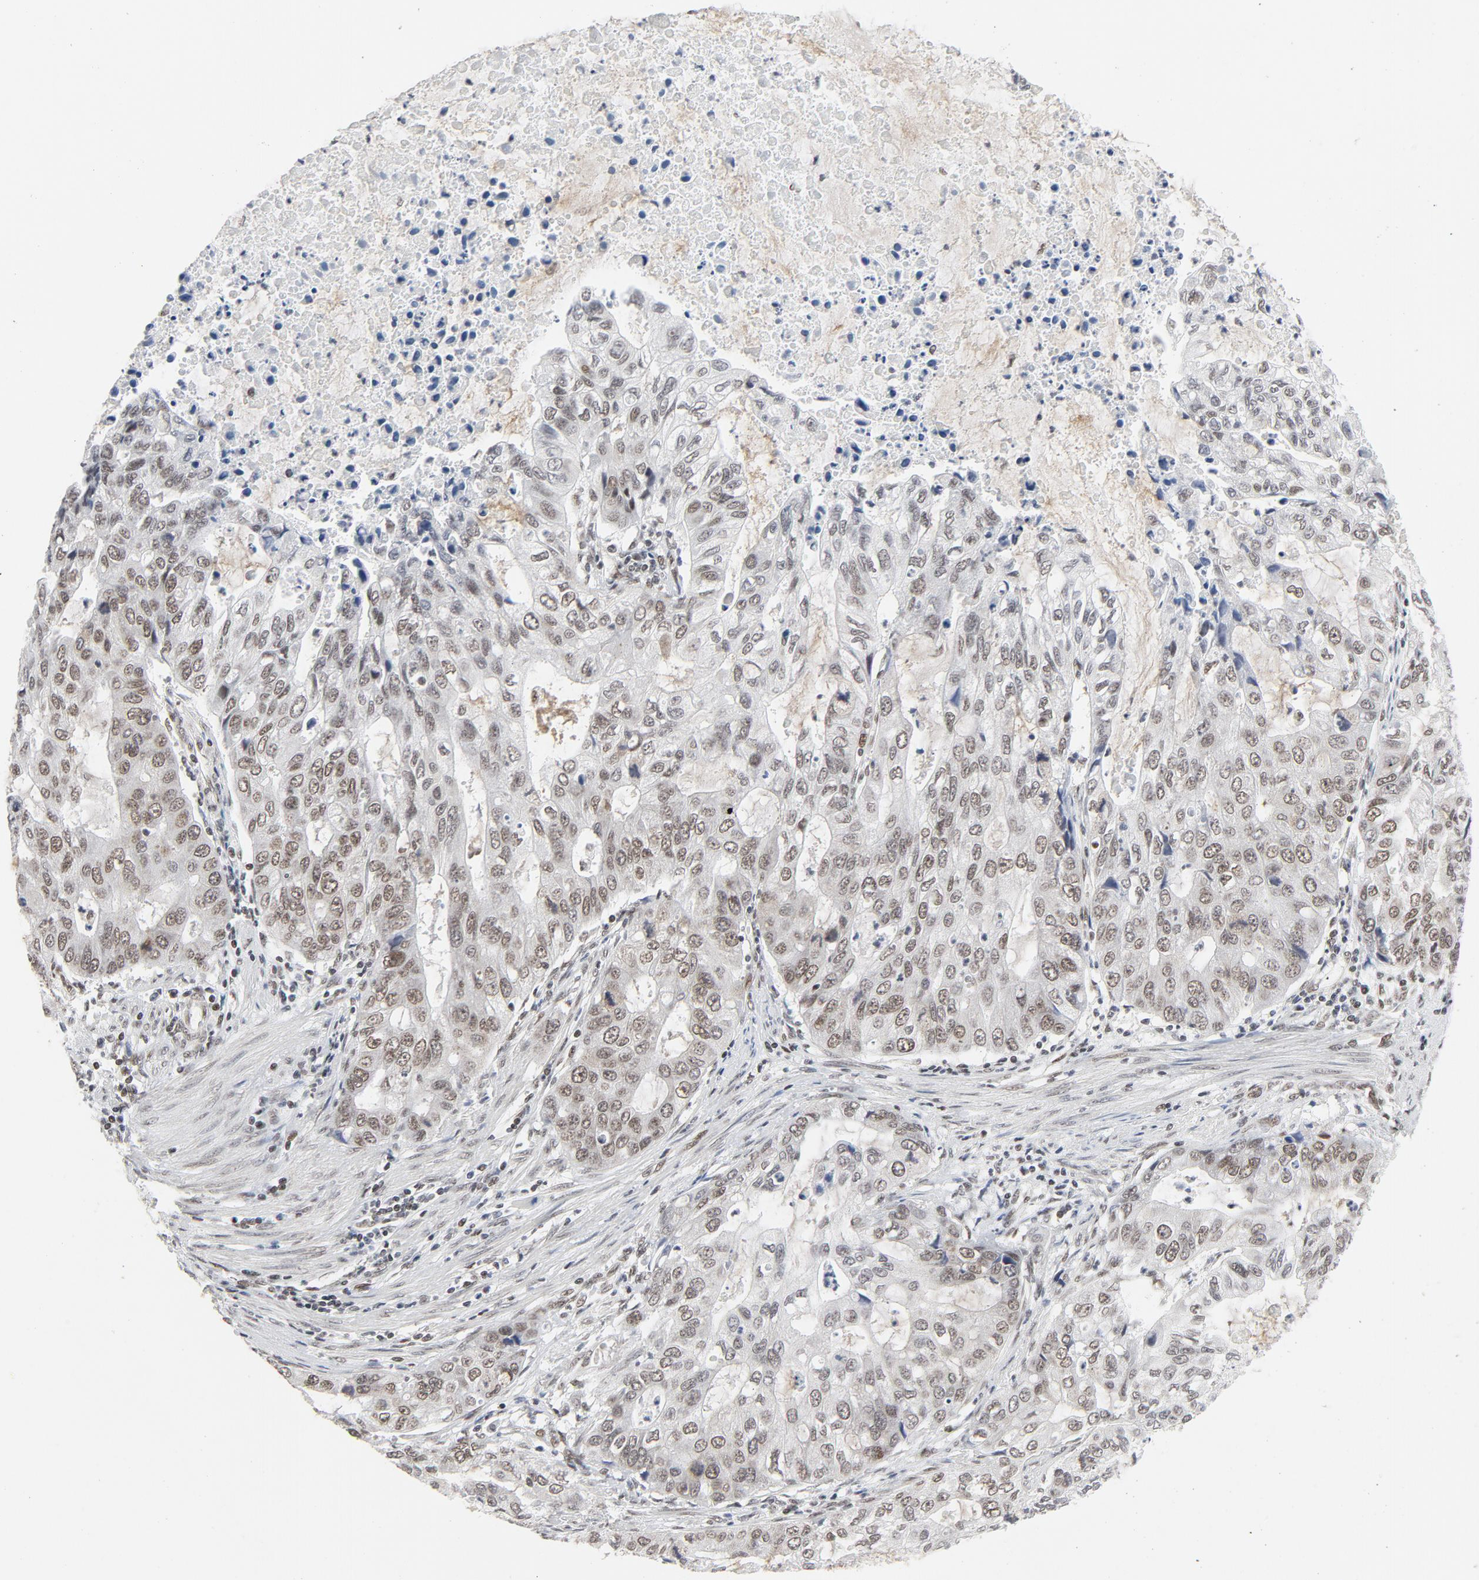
{"staining": {"intensity": "moderate", "quantity": ">75%", "location": "nuclear"}, "tissue": "stomach cancer", "cell_type": "Tumor cells", "image_type": "cancer", "snomed": [{"axis": "morphology", "description": "Adenocarcinoma, NOS"}, {"axis": "topography", "description": "Stomach, upper"}], "caption": "Immunohistochemistry staining of stomach cancer (adenocarcinoma), which displays medium levels of moderate nuclear positivity in approximately >75% of tumor cells indicating moderate nuclear protein positivity. The staining was performed using DAB (3,3'-diaminobenzidine) (brown) for protein detection and nuclei were counterstained in hematoxylin (blue).", "gene": "ERCC1", "patient": {"sex": "female", "age": 52}}